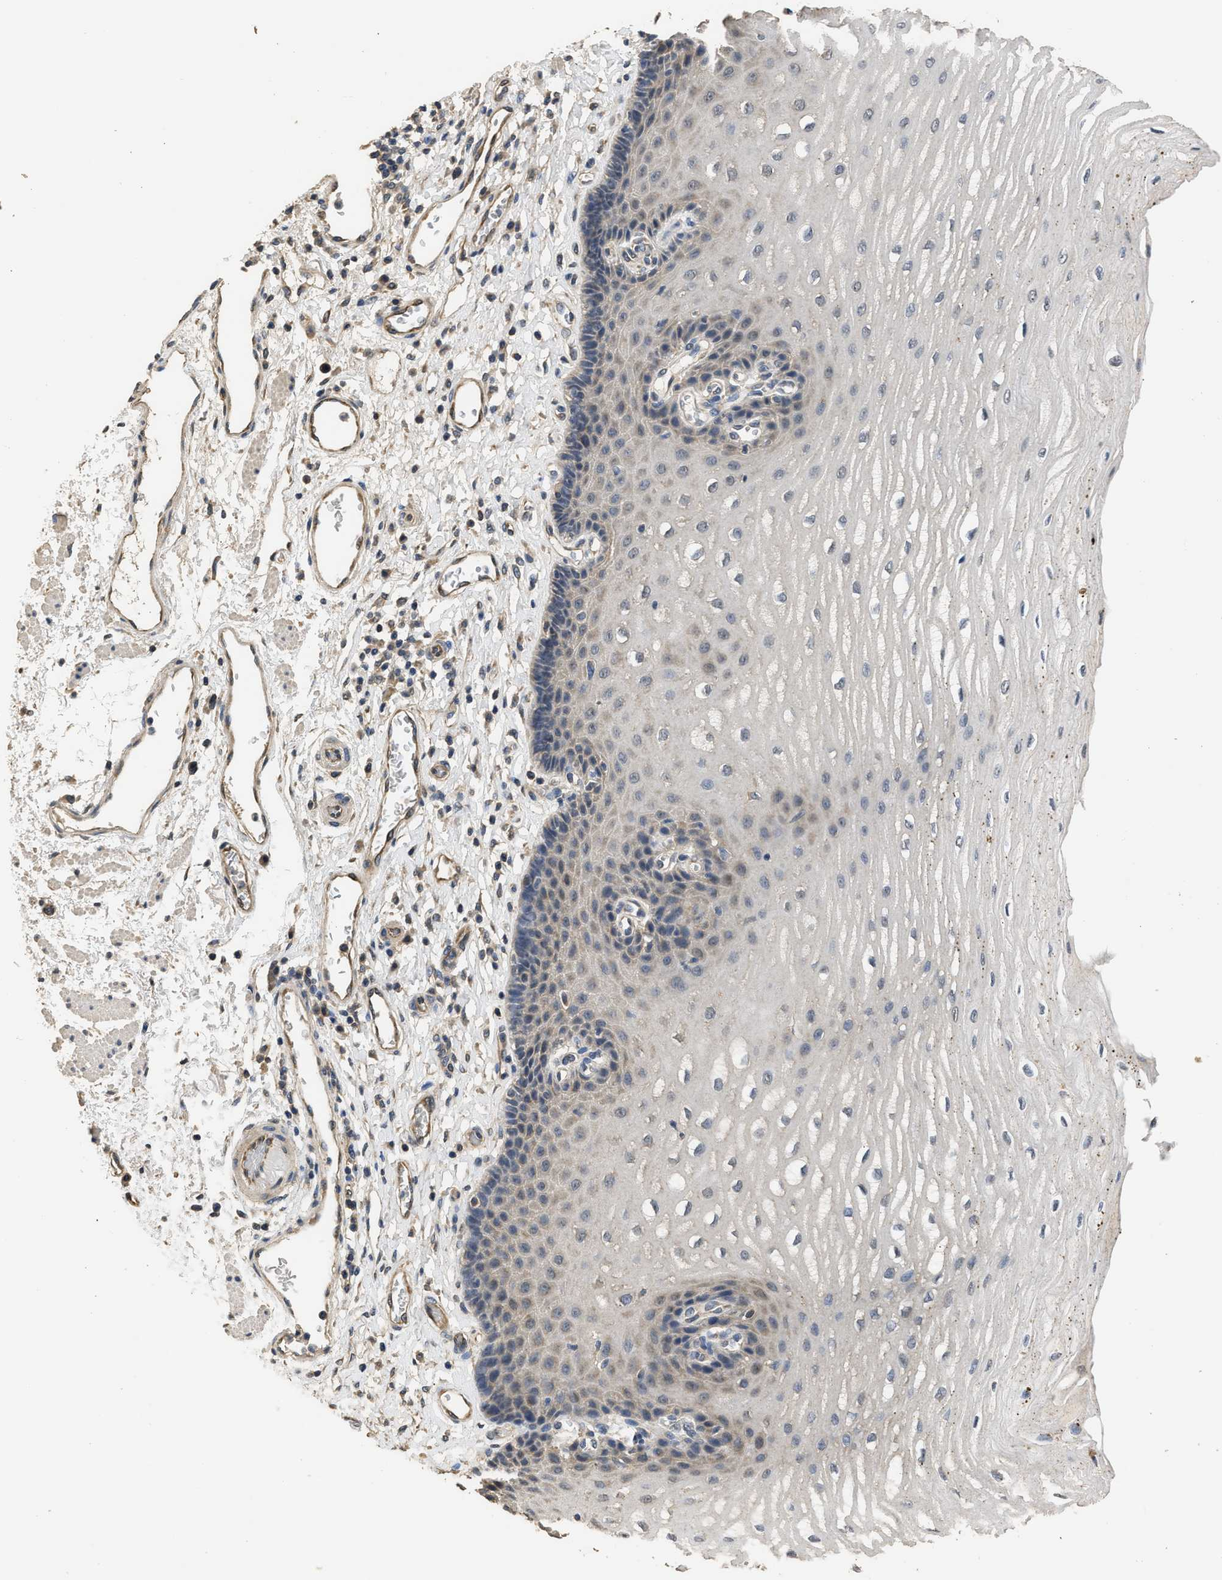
{"staining": {"intensity": "weak", "quantity": "<25%", "location": "cytoplasmic/membranous"}, "tissue": "esophagus", "cell_type": "Squamous epithelial cells", "image_type": "normal", "snomed": [{"axis": "morphology", "description": "Normal tissue, NOS"}, {"axis": "topography", "description": "Esophagus"}], "caption": "IHC histopathology image of benign esophagus: esophagus stained with DAB (3,3'-diaminobenzidine) shows no significant protein positivity in squamous epithelial cells.", "gene": "SPINT2", "patient": {"sex": "male", "age": 54}}